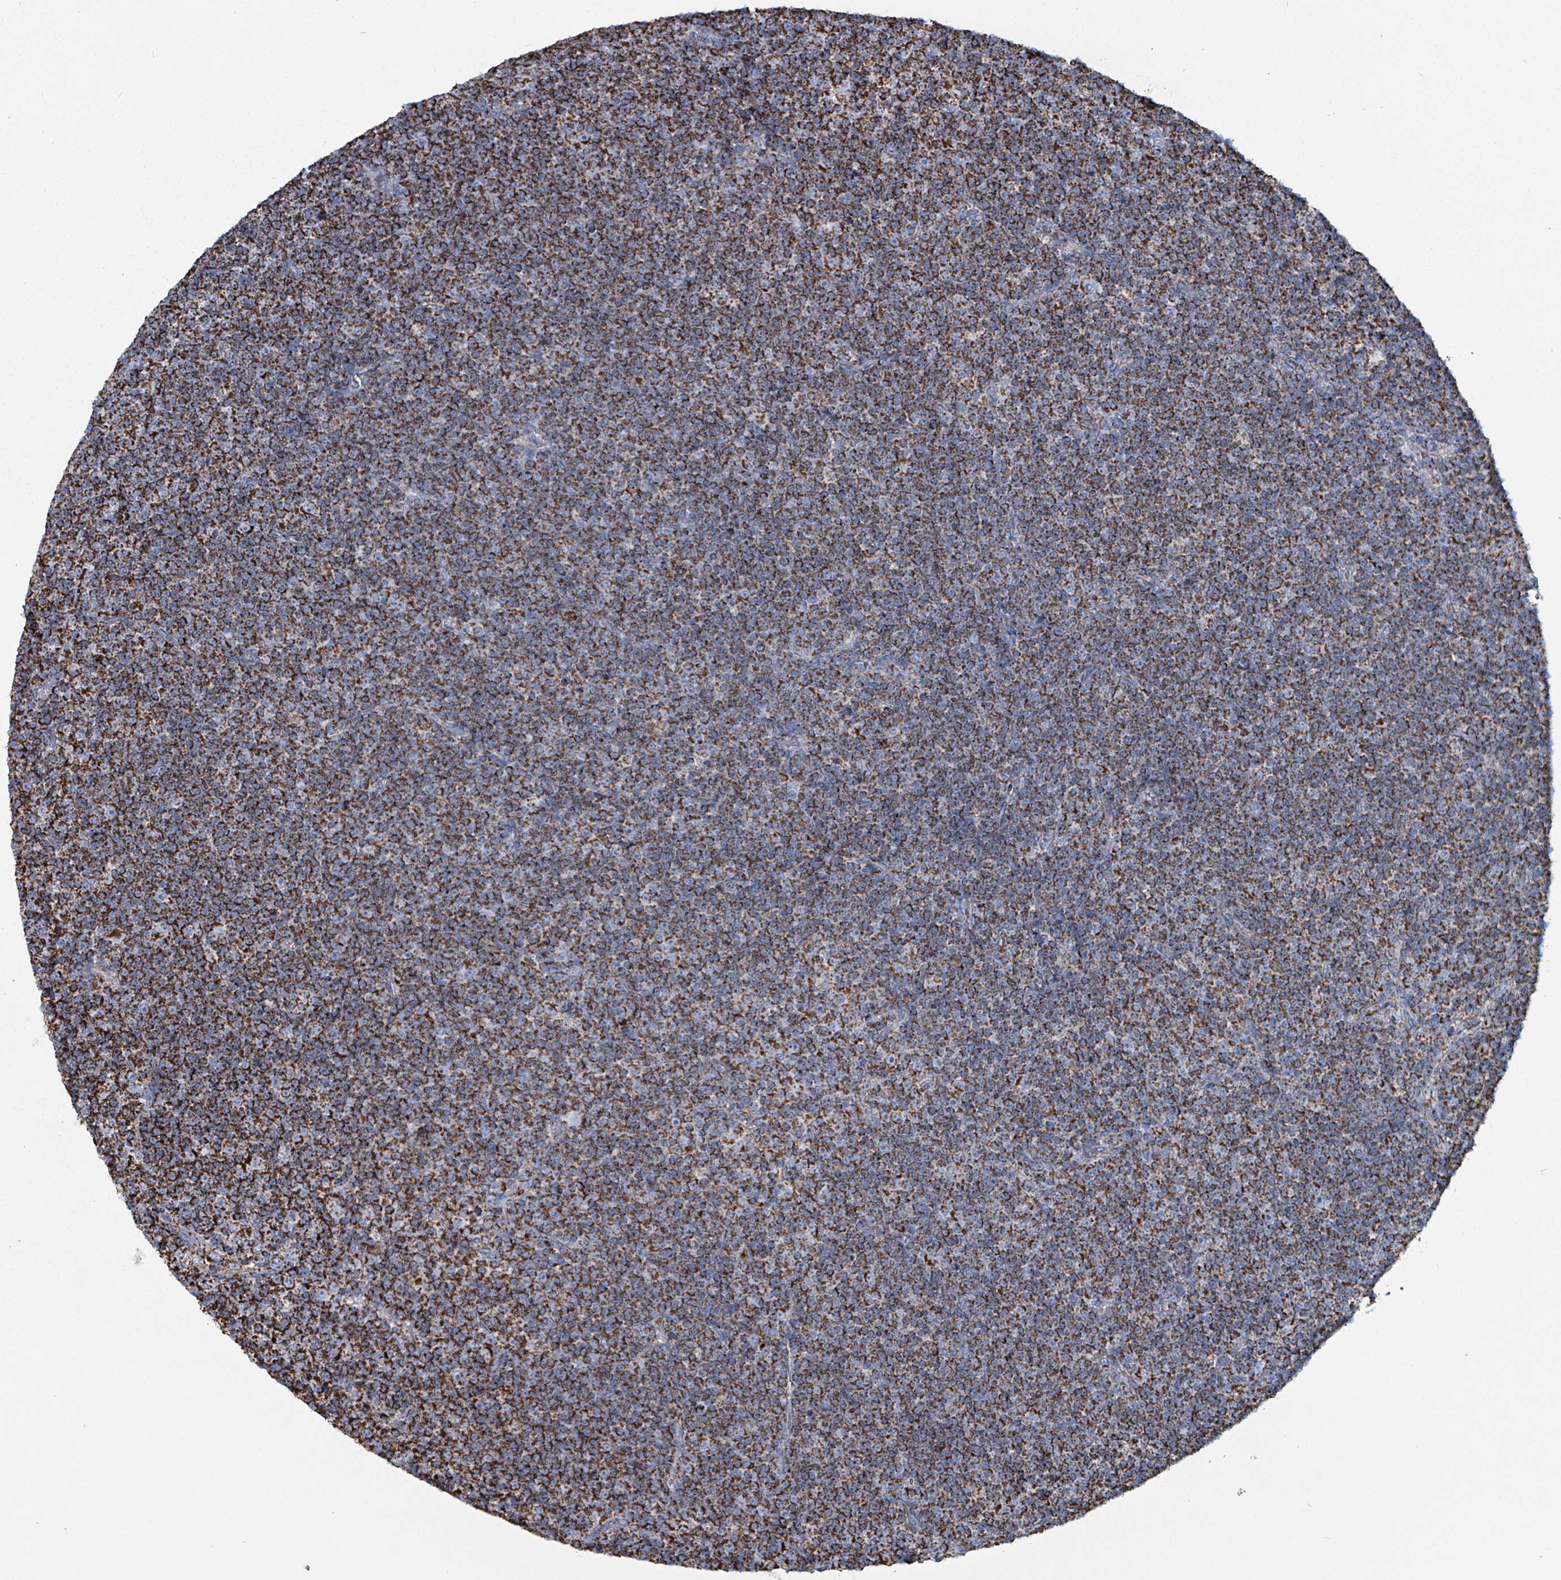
{"staining": {"intensity": "strong", "quantity": ">75%", "location": "cytoplasmic/membranous"}, "tissue": "lymphoma", "cell_type": "Tumor cells", "image_type": "cancer", "snomed": [{"axis": "morphology", "description": "Malignant lymphoma, non-Hodgkin's type, Low grade"}, {"axis": "topography", "description": "Lymph node"}], "caption": "Strong cytoplasmic/membranous expression for a protein is seen in about >75% of tumor cells of low-grade malignant lymphoma, non-Hodgkin's type using IHC.", "gene": "IDH3B", "patient": {"sex": "female", "age": 67}}